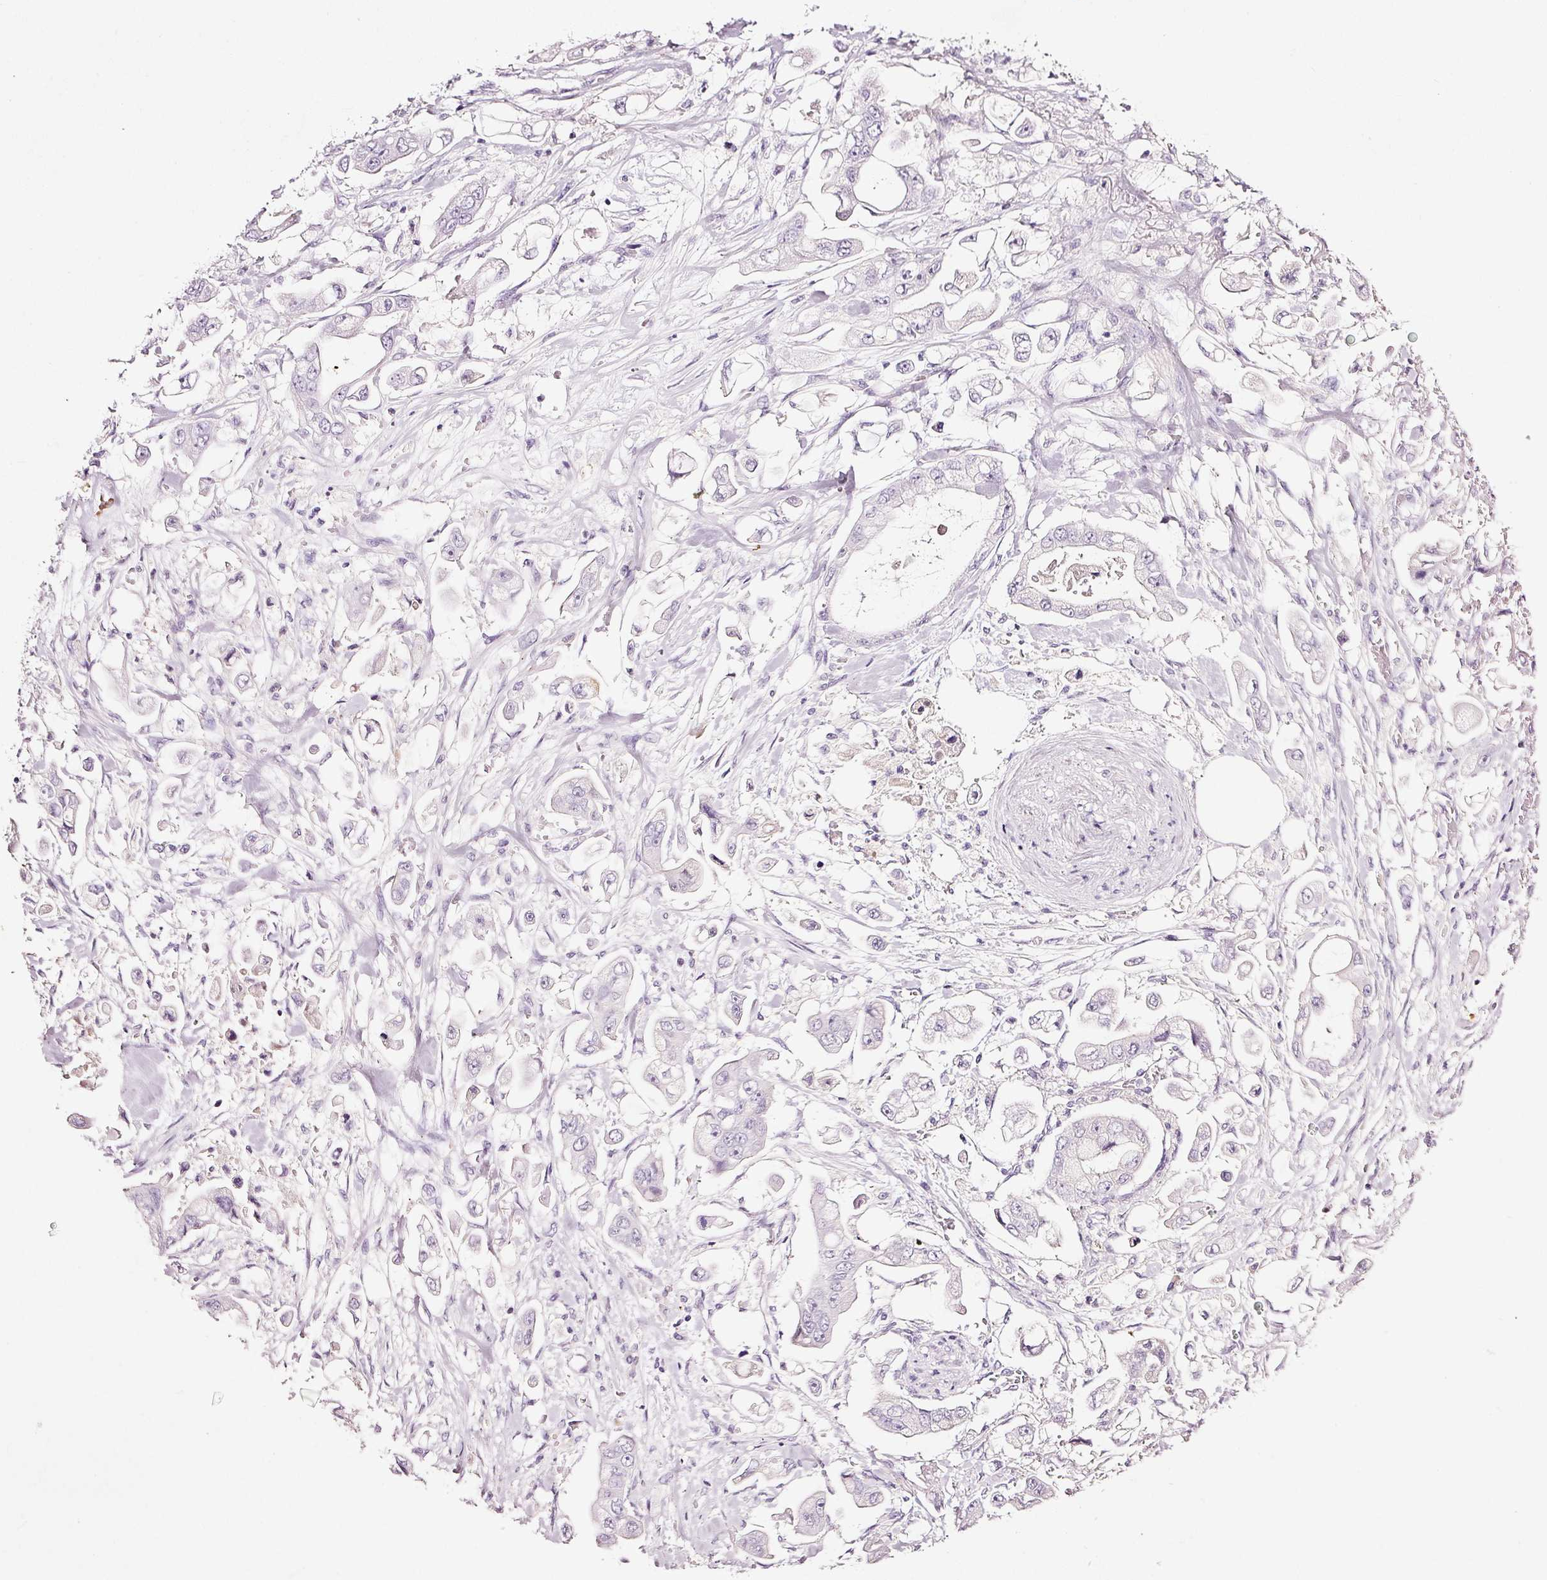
{"staining": {"intensity": "negative", "quantity": "none", "location": "none"}, "tissue": "stomach cancer", "cell_type": "Tumor cells", "image_type": "cancer", "snomed": [{"axis": "morphology", "description": "Adenocarcinoma, NOS"}, {"axis": "topography", "description": "Stomach"}], "caption": "Protein analysis of stomach cancer (adenocarcinoma) demonstrates no significant positivity in tumor cells. (Immunohistochemistry (ihc), brightfield microscopy, high magnification).", "gene": "LAMP3", "patient": {"sex": "male", "age": 62}}